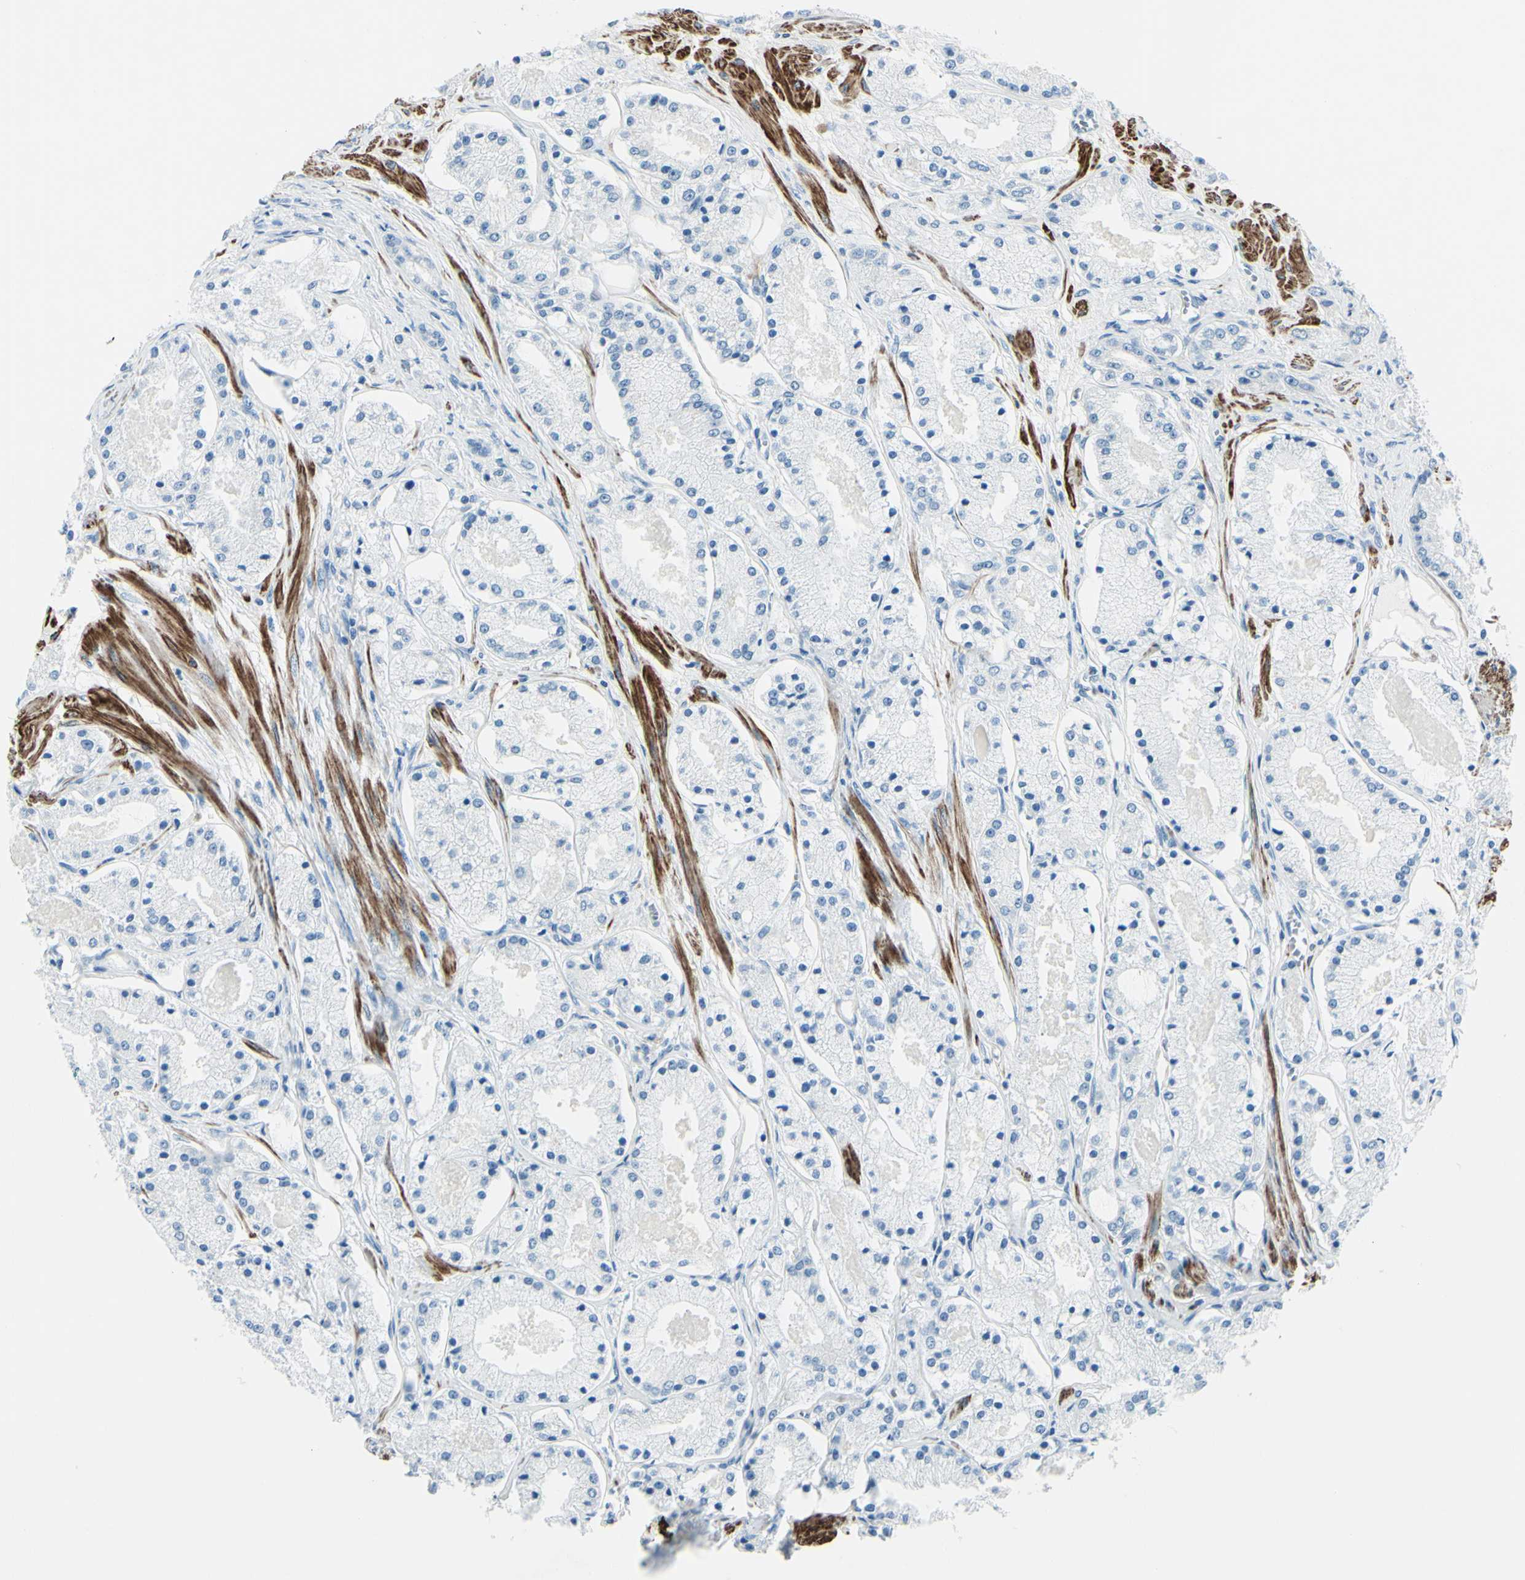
{"staining": {"intensity": "negative", "quantity": "none", "location": "none"}, "tissue": "prostate cancer", "cell_type": "Tumor cells", "image_type": "cancer", "snomed": [{"axis": "morphology", "description": "Adenocarcinoma, High grade"}, {"axis": "topography", "description": "Prostate"}], "caption": "This is an immunohistochemistry (IHC) micrograph of prostate cancer (adenocarcinoma (high-grade)). There is no expression in tumor cells.", "gene": "CDH15", "patient": {"sex": "male", "age": 66}}